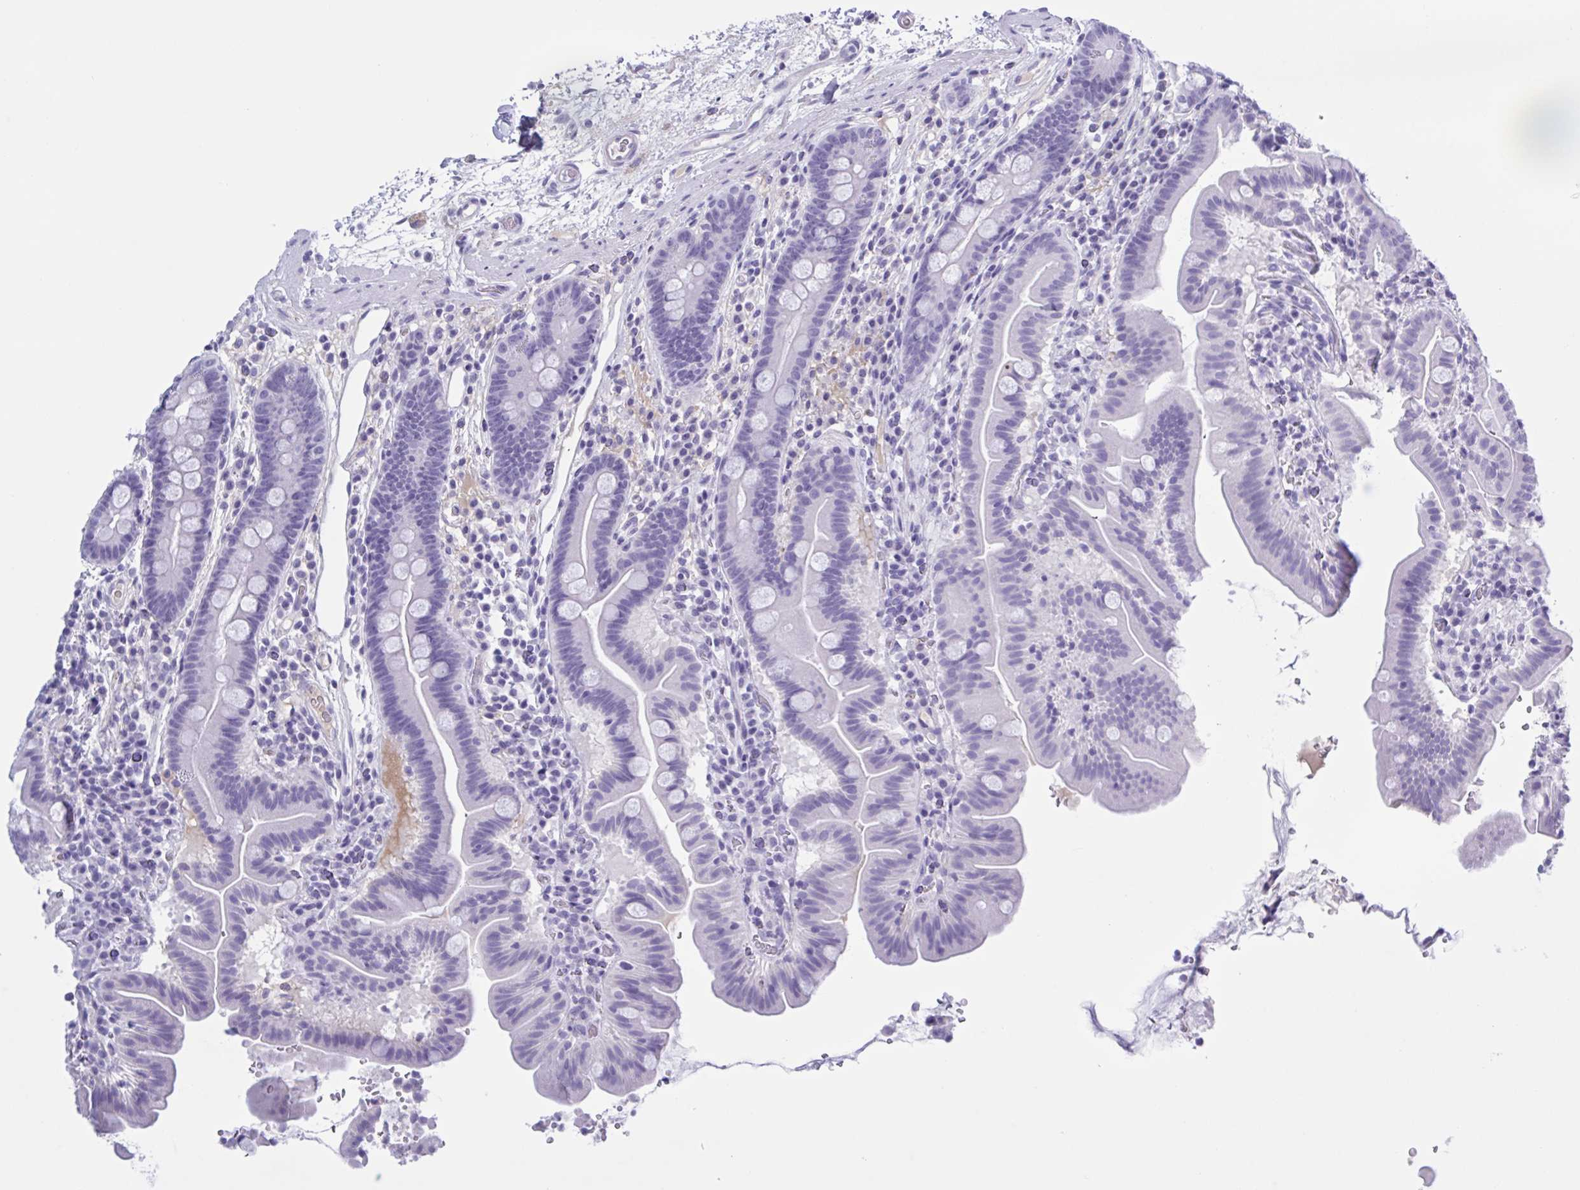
{"staining": {"intensity": "negative", "quantity": "none", "location": "none"}, "tissue": "small intestine", "cell_type": "Glandular cells", "image_type": "normal", "snomed": [{"axis": "morphology", "description": "Normal tissue, NOS"}, {"axis": "topography", "description": "Small intestine"}], "caption": "Glandular cells are negative for brown protein staining in normal small intestine. (Immunohistochemistry, brightfield microscopy, high magnification).", "gene": "USP35", "patient": {"sex": "male", "age": 26}}